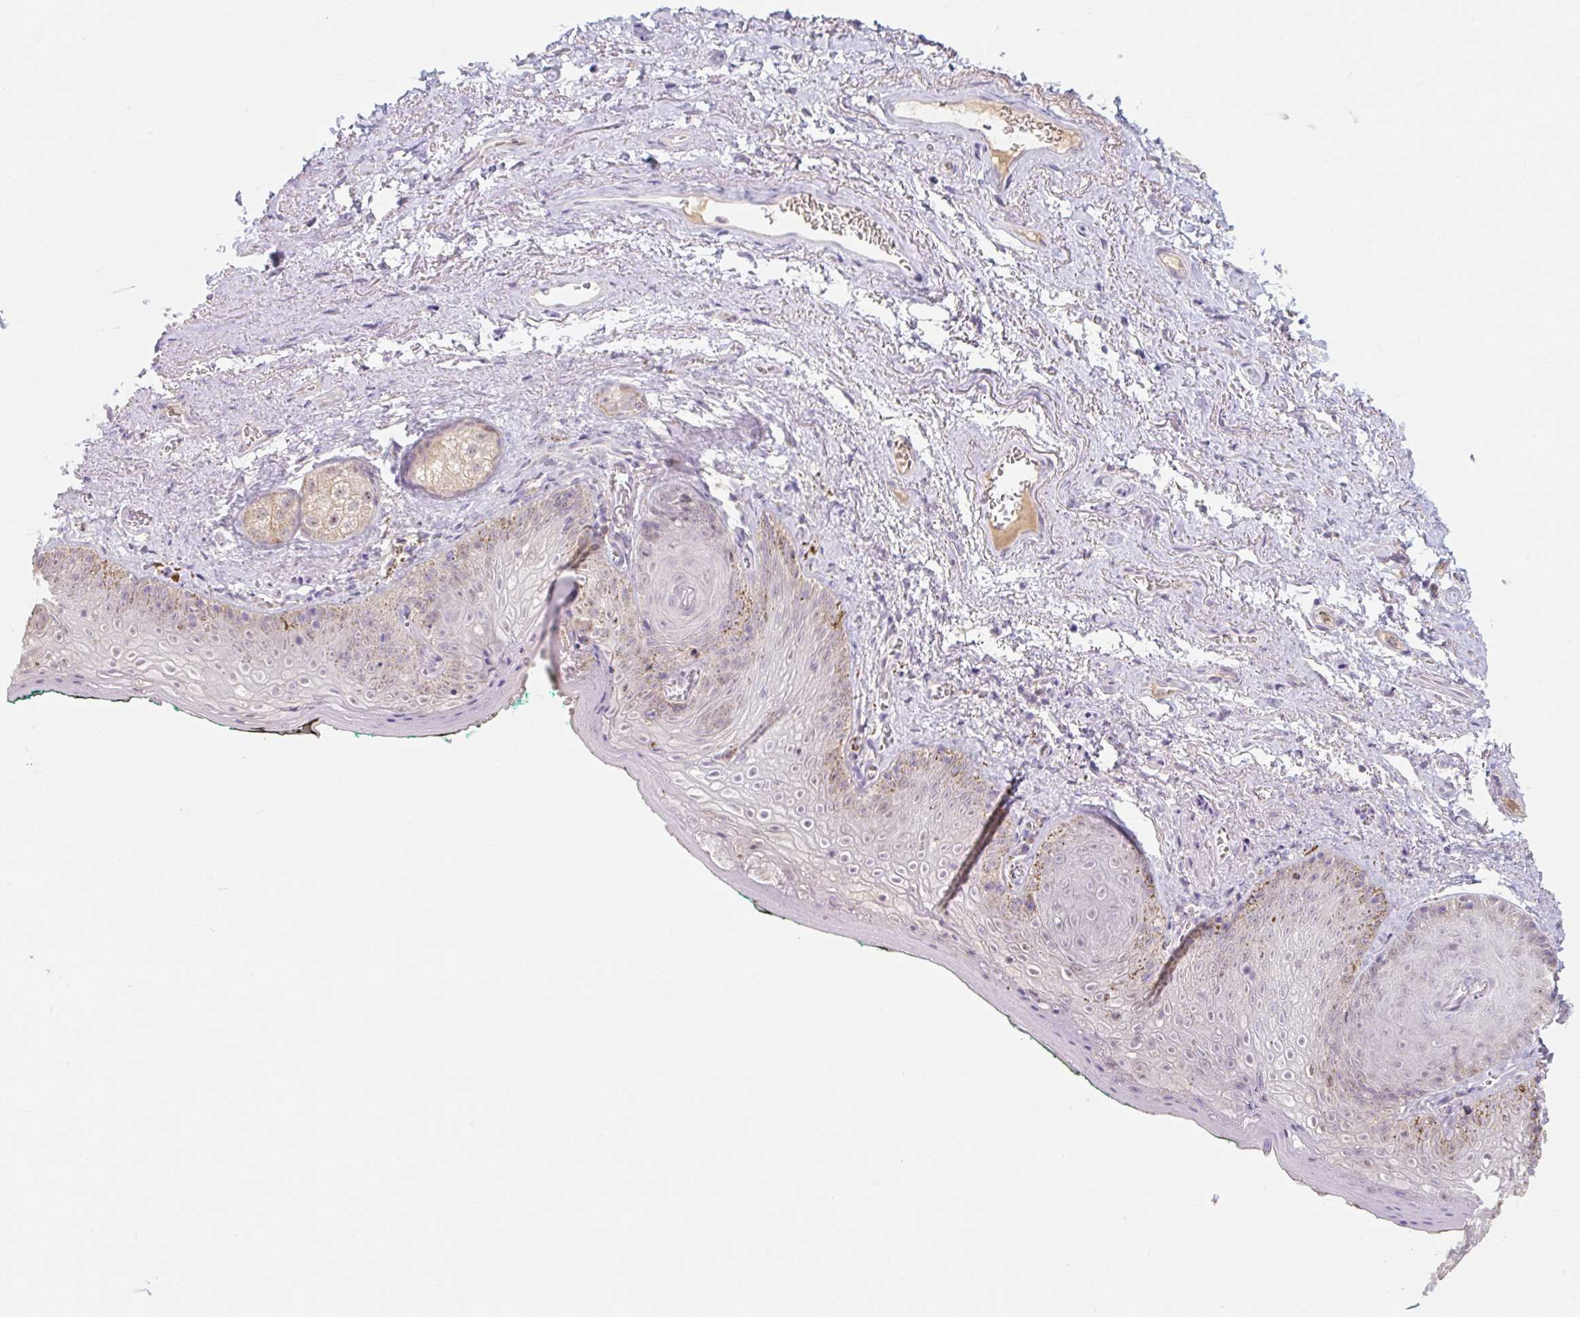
{"staining": {"intensity": "weak", "quantity": "<25%", "location": "nuclear"}, "tissue": "vagina", "cell_type": "Squamous epithelial cells", "image_type": "normal", "snomed": [{"axis": "morphology", "description": "Normal tissue, NOS"}, {"axis": "topography", "description": "Vulva"}, {"axis": "topography", "description": "Vagina"}, {"axis": "topography", "description": "Peripheral nerve tissue"}], "caption": "Photomicrograph shows no significant protein expression in squamous epithelial cells of benign vagina. The staining was performed using DAB (3,3'-diaminobenzidine) to visualize the protein expression in brown, while the nuclei were stained in blue with hematoxylin (Magnification: 20x).", "gene": "MIA2", "patient": {"sex": "female", "age": 66}}